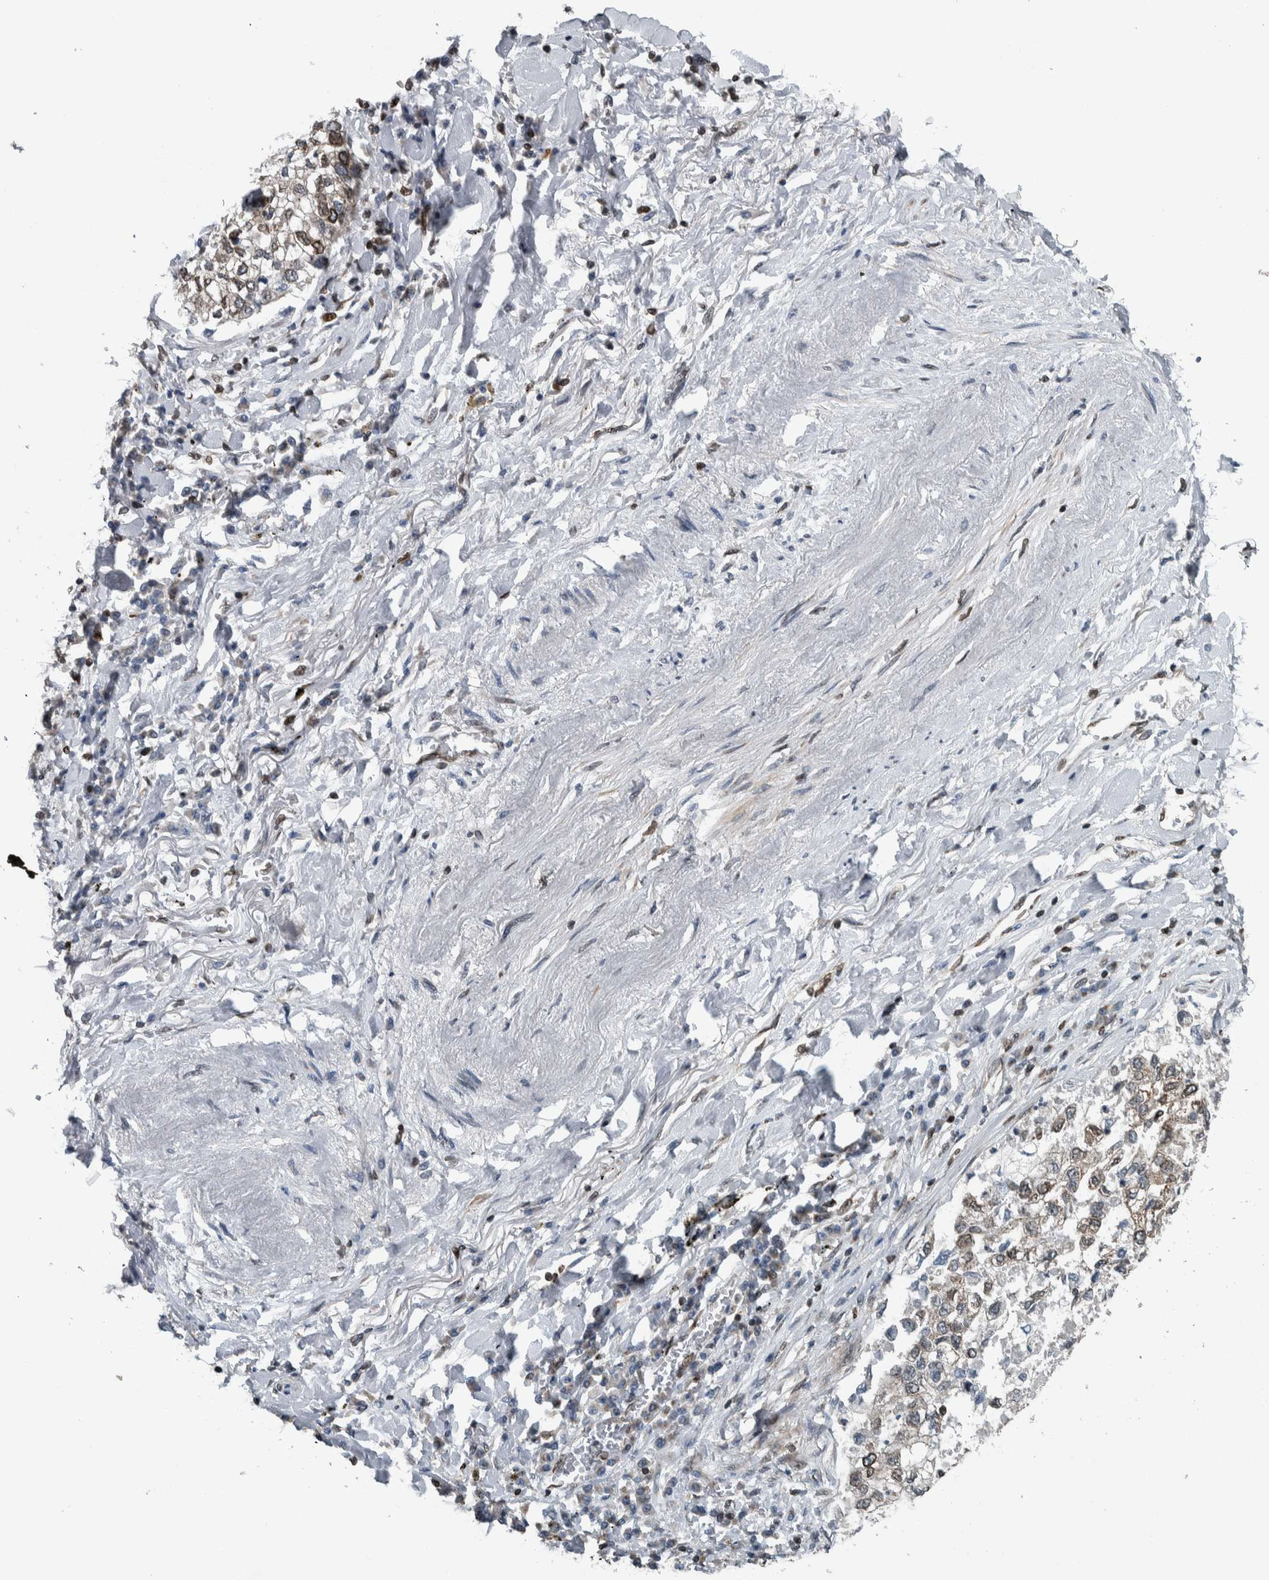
{"staining": {"intensity": "moderate", "quantity": "<25%", "location": "cytoplasmic/membranous,nuclear"}, "tissue": "lung cancer", "cell_type": "Tumor cells", "image_type": "cancer", "snomed": [{"axis": "morphology", "description": "Inflammation, NOS"}, {"axis": "morphology", "description": "Adenocarcinoma, NOS"}, {"axis": "topography", "description": "Lung"}], "caption": "Immunohistochemical staining of lung cancer demonstrates low levels of moderate cytoplasmic/membranous and nuclear staining in approximately <25% of tumor cells.", "gene": "FAM135B", "patient": {"sex": "male", "age": 63}}